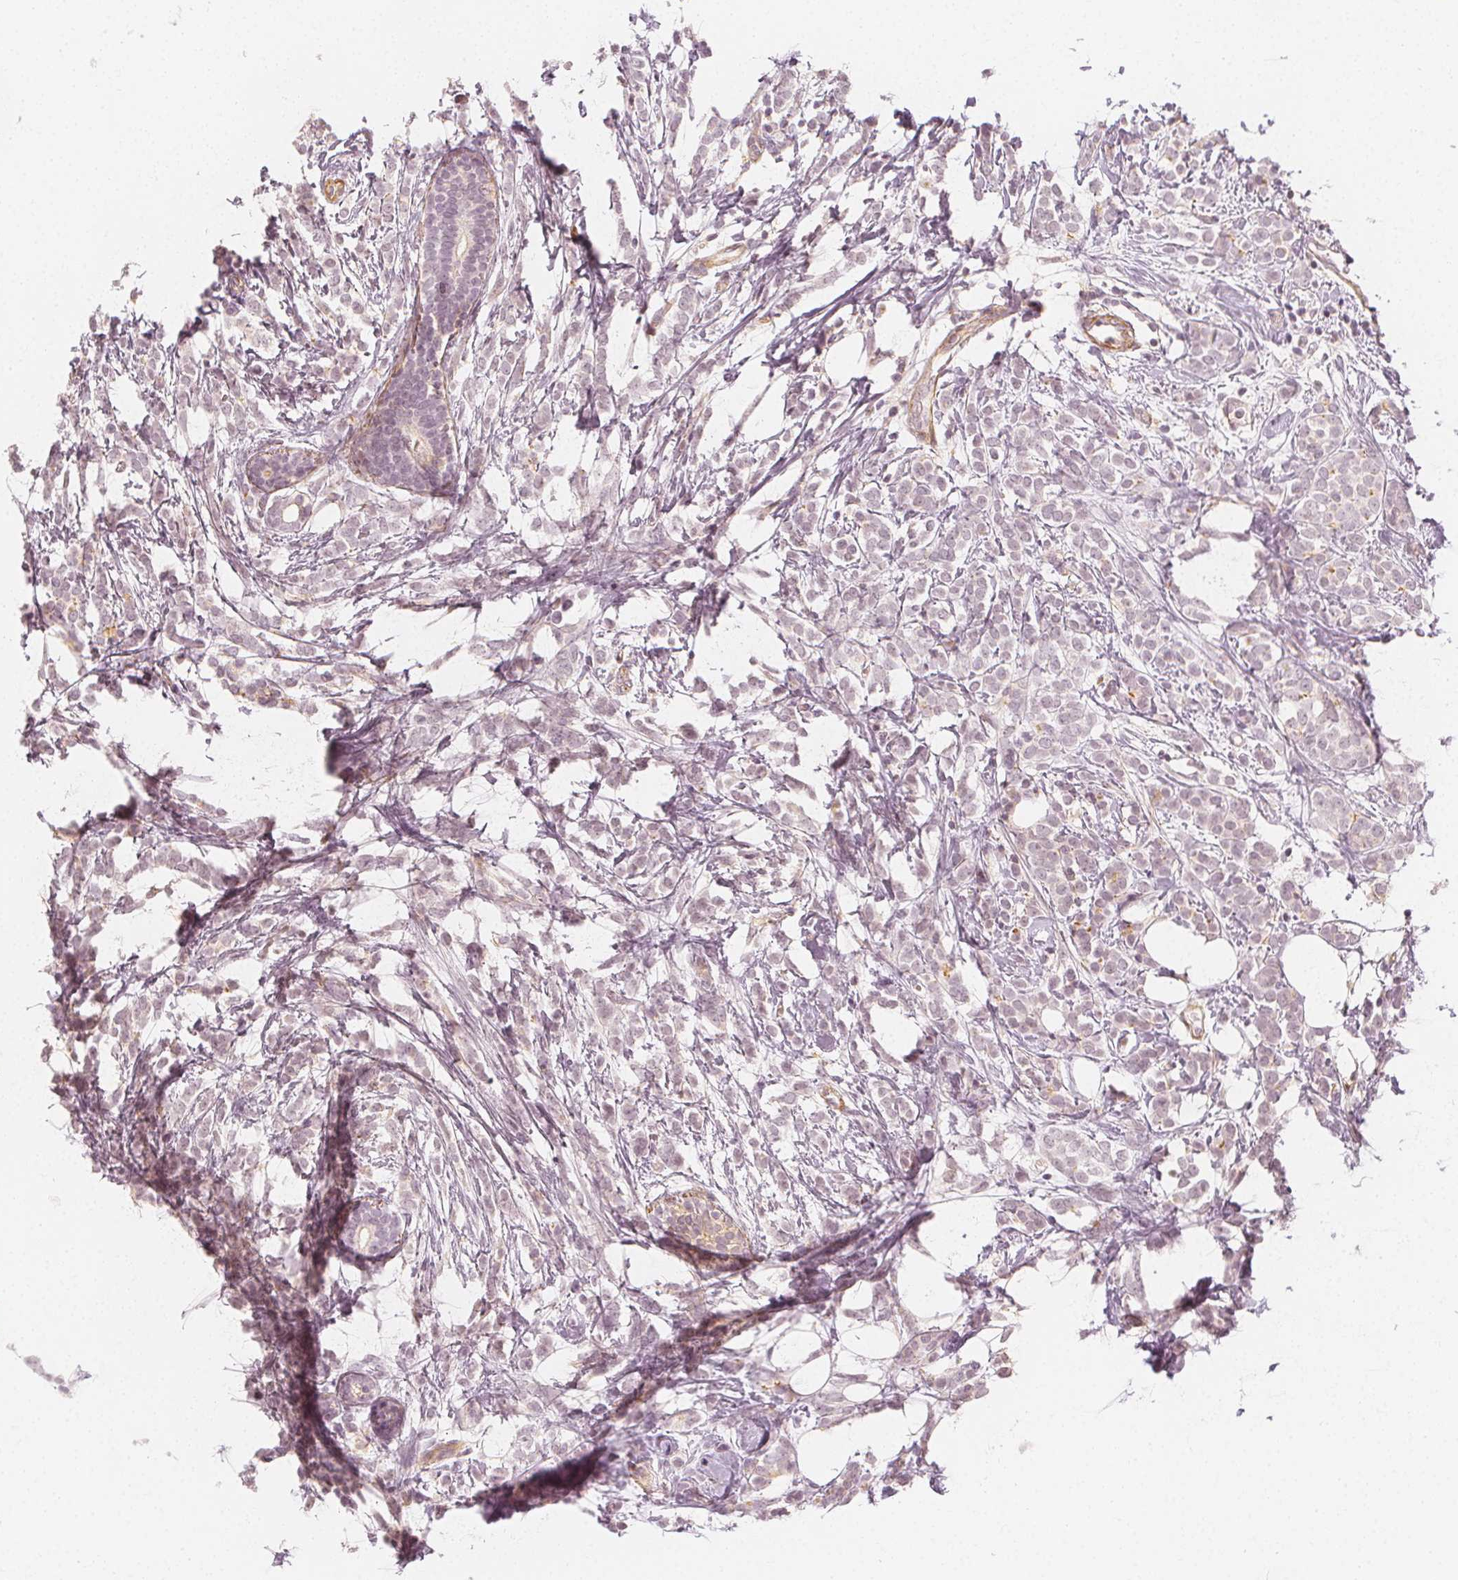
{"staining": {"intensity": "negative", "quantity": "none", "location": "none"}, "tissue": "breast cancer", "cell_type": "Tumor cells", "image_type": "cancer", "snomed": [{"axis": "morphology", "description": "Lobular carcinoma"}, {"axis": "topography", "description": "Breast"}], "caption": "Breast lobular carcinoma was stained to show a protein in brown. There is no significant staining in tumor cells.", "gene": "ARHGAP26", "patient": {"sex": "female", "age": 49}}